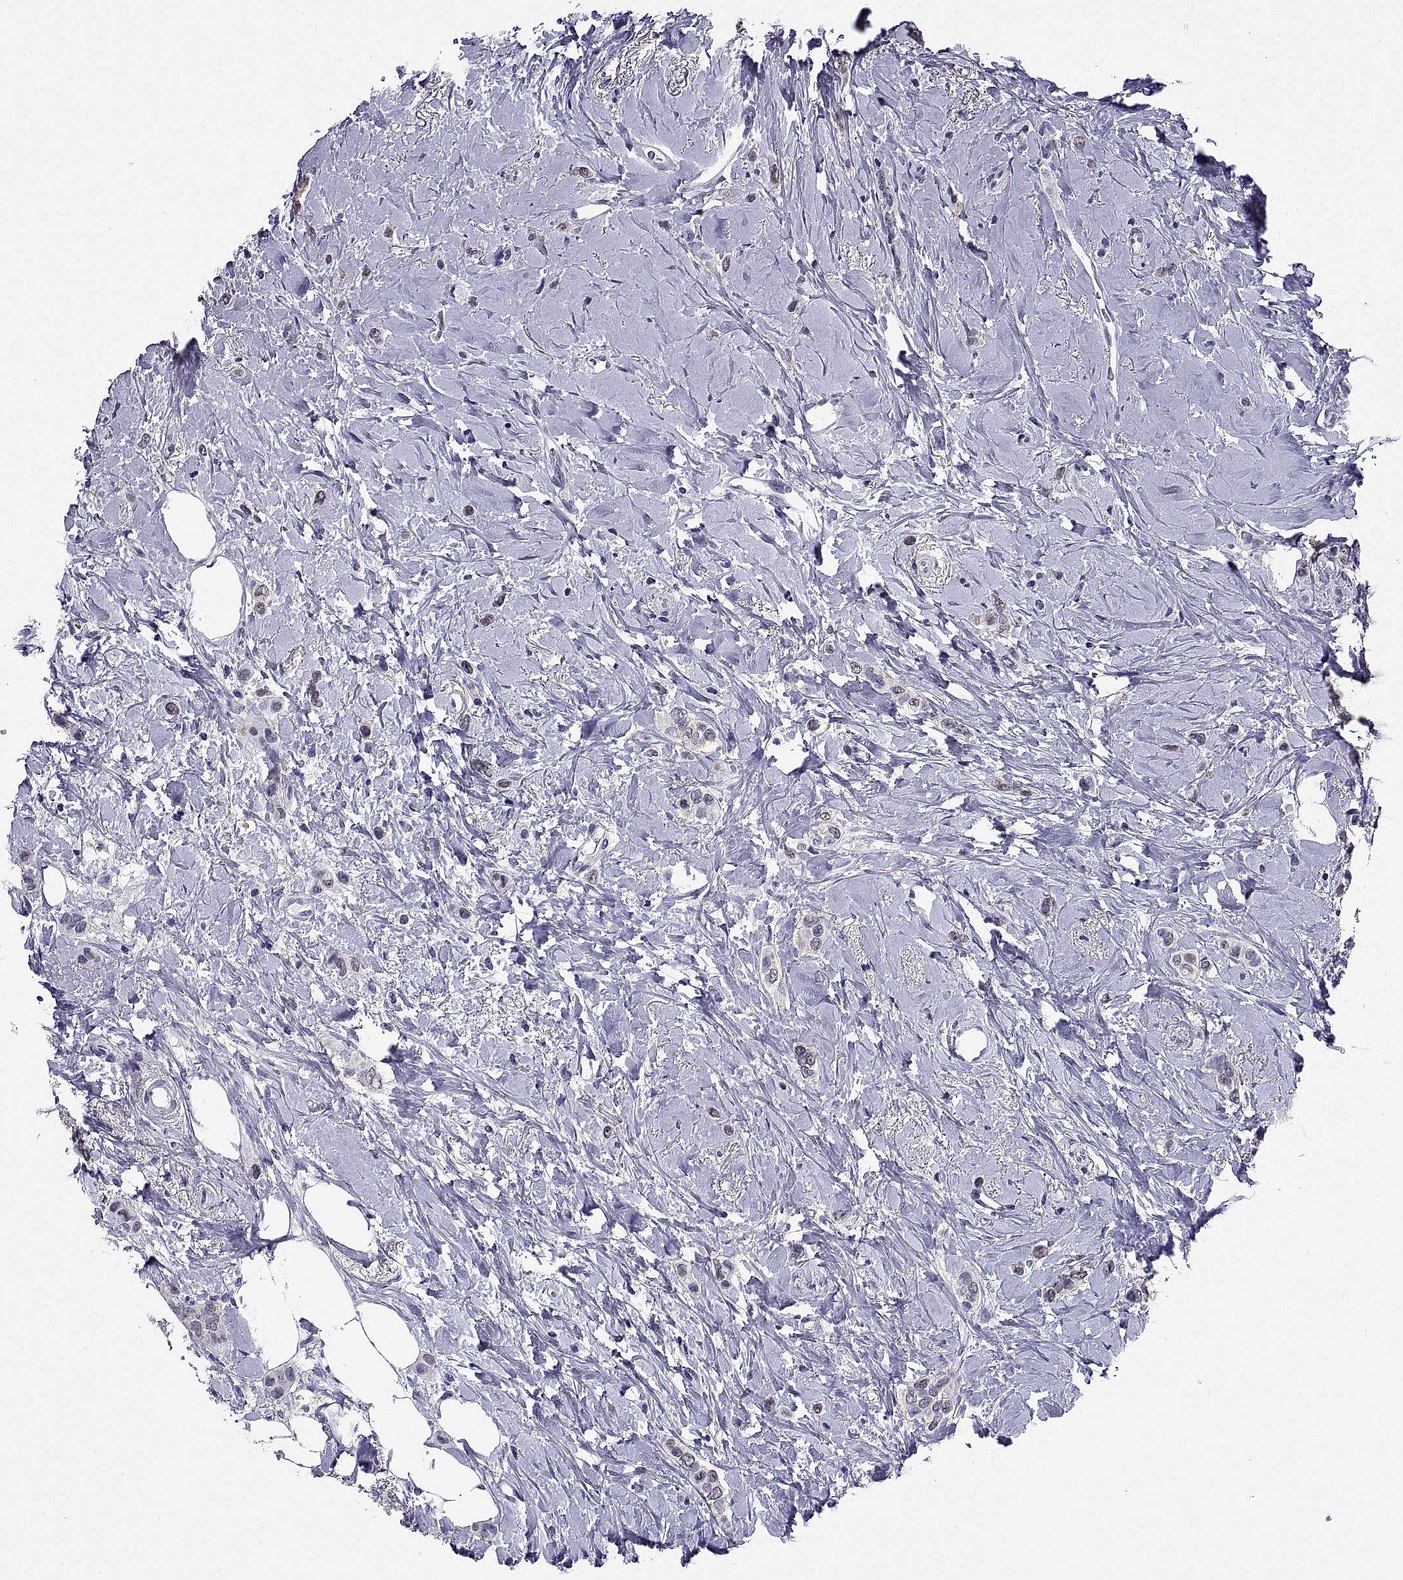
{"staining": {"intensity": "negative", "quantity": "none", "location": "none"}, "tissue": "breast cancer", "cell_type": "Tumor cells", "image_type": "cancer", "snomed": [{"axis": "morphology", "description": "Lobular carcinoma"}, {"axis": "topography", "description": "Breast"}], "caption": "DAB (3,3'-diaminobenzidine) immunohistochemical staining of breast cancer displays no significant staining in tumor cells.", "gene": "TGFBR3L", "patient": {"sex": "female", "age": 66}}